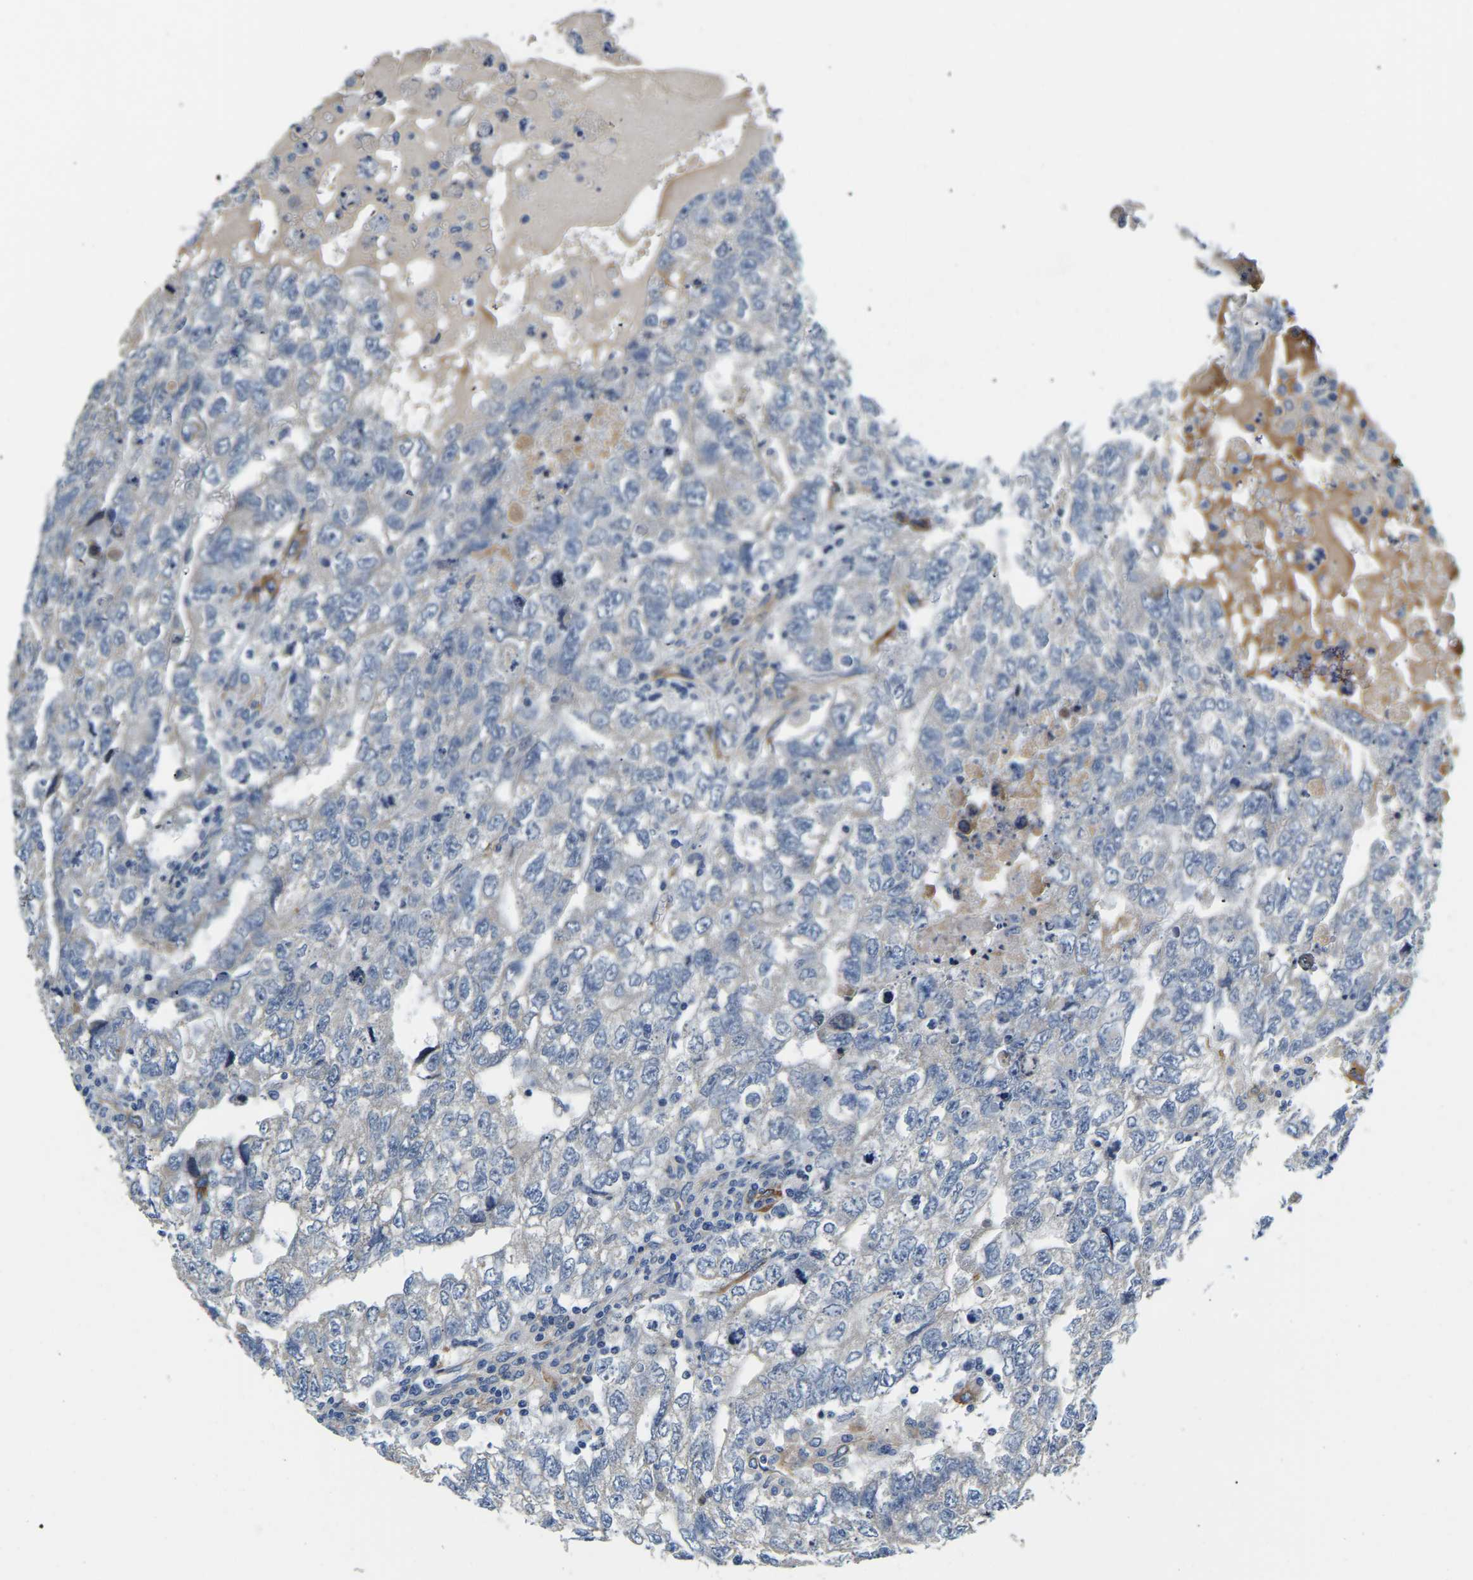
{"staining": {"intensity": "negative", "quantity": "none", "location": "none"}, "tissue": "testis cancer", "cell_type": "Tumor cells", "image_type": "cancer", "snomed": [{"axis": "morphology", "description": "Carcinoma, Embryonal, NOS"}, {"axis": "topography", "description": "Testis"}], "caption": "An immunohistochemistry (IHC) histopathology image of testis cancer is shown. There is no staining in tumor cells of testis cancer.", "gene": "LIAS", "patient": {"sex": "male", "age": 36}}